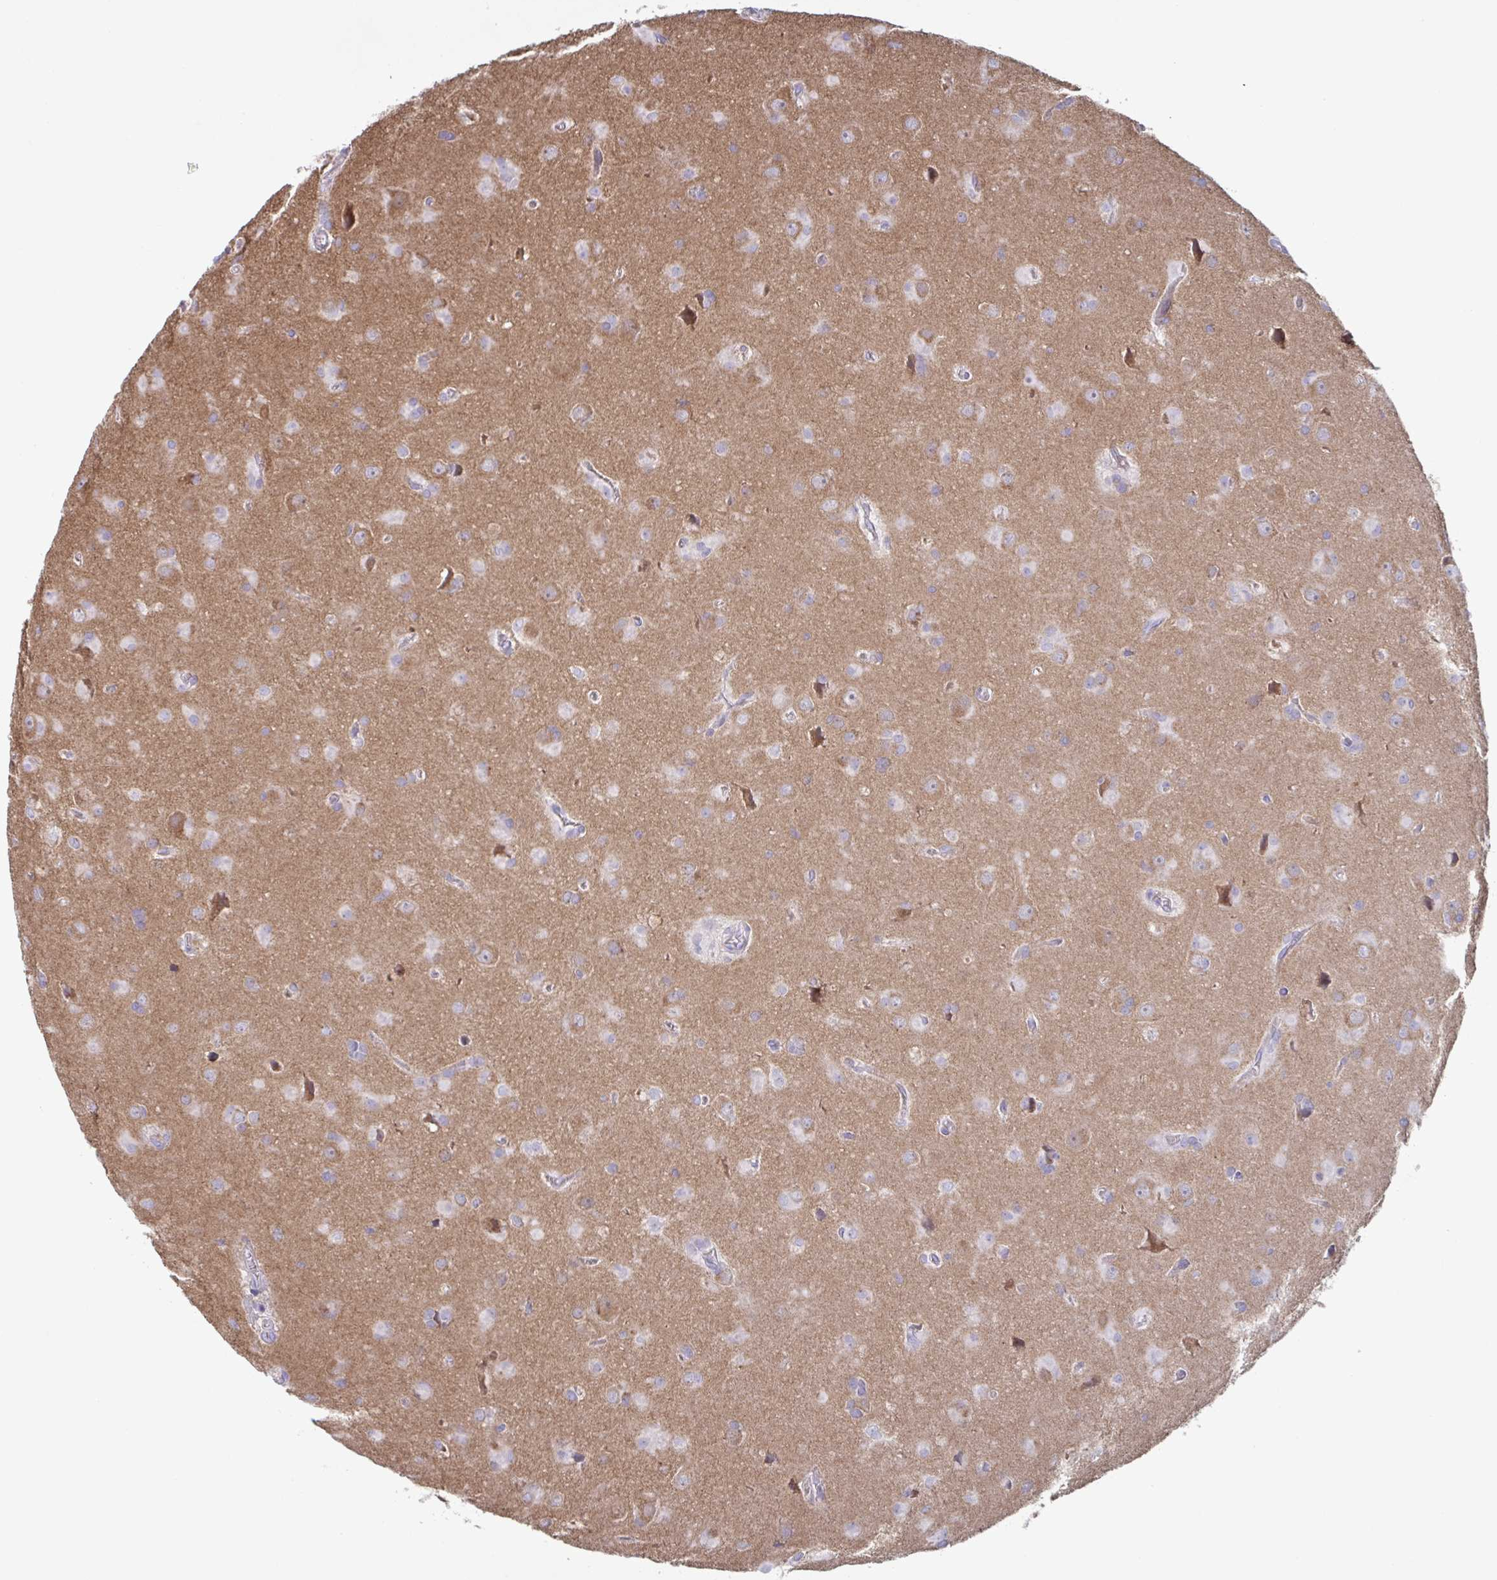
{"staining": {"intensity": "negative", "quantity": "none", "location": "none"}, "tissue": "glioma", "cell_type": "Tumor cells", "image_type": "cancer", "snomed": [{"axis": "morphology", "description": "Glioma, malignant, Low grade"}, {"axis": "topography", "description": "Brain"}], "caption": "The immunohistochemistry (IHC) micrograph has no significant positivity in tumor cells of glioma tissue. Brightfield microscopy of IHC stained with DAB (brown) and hematoxylin (blue), captured at high magnification.", "gene": "NIPSNAP1", "patient": {"sex": "male", "age": 58}}